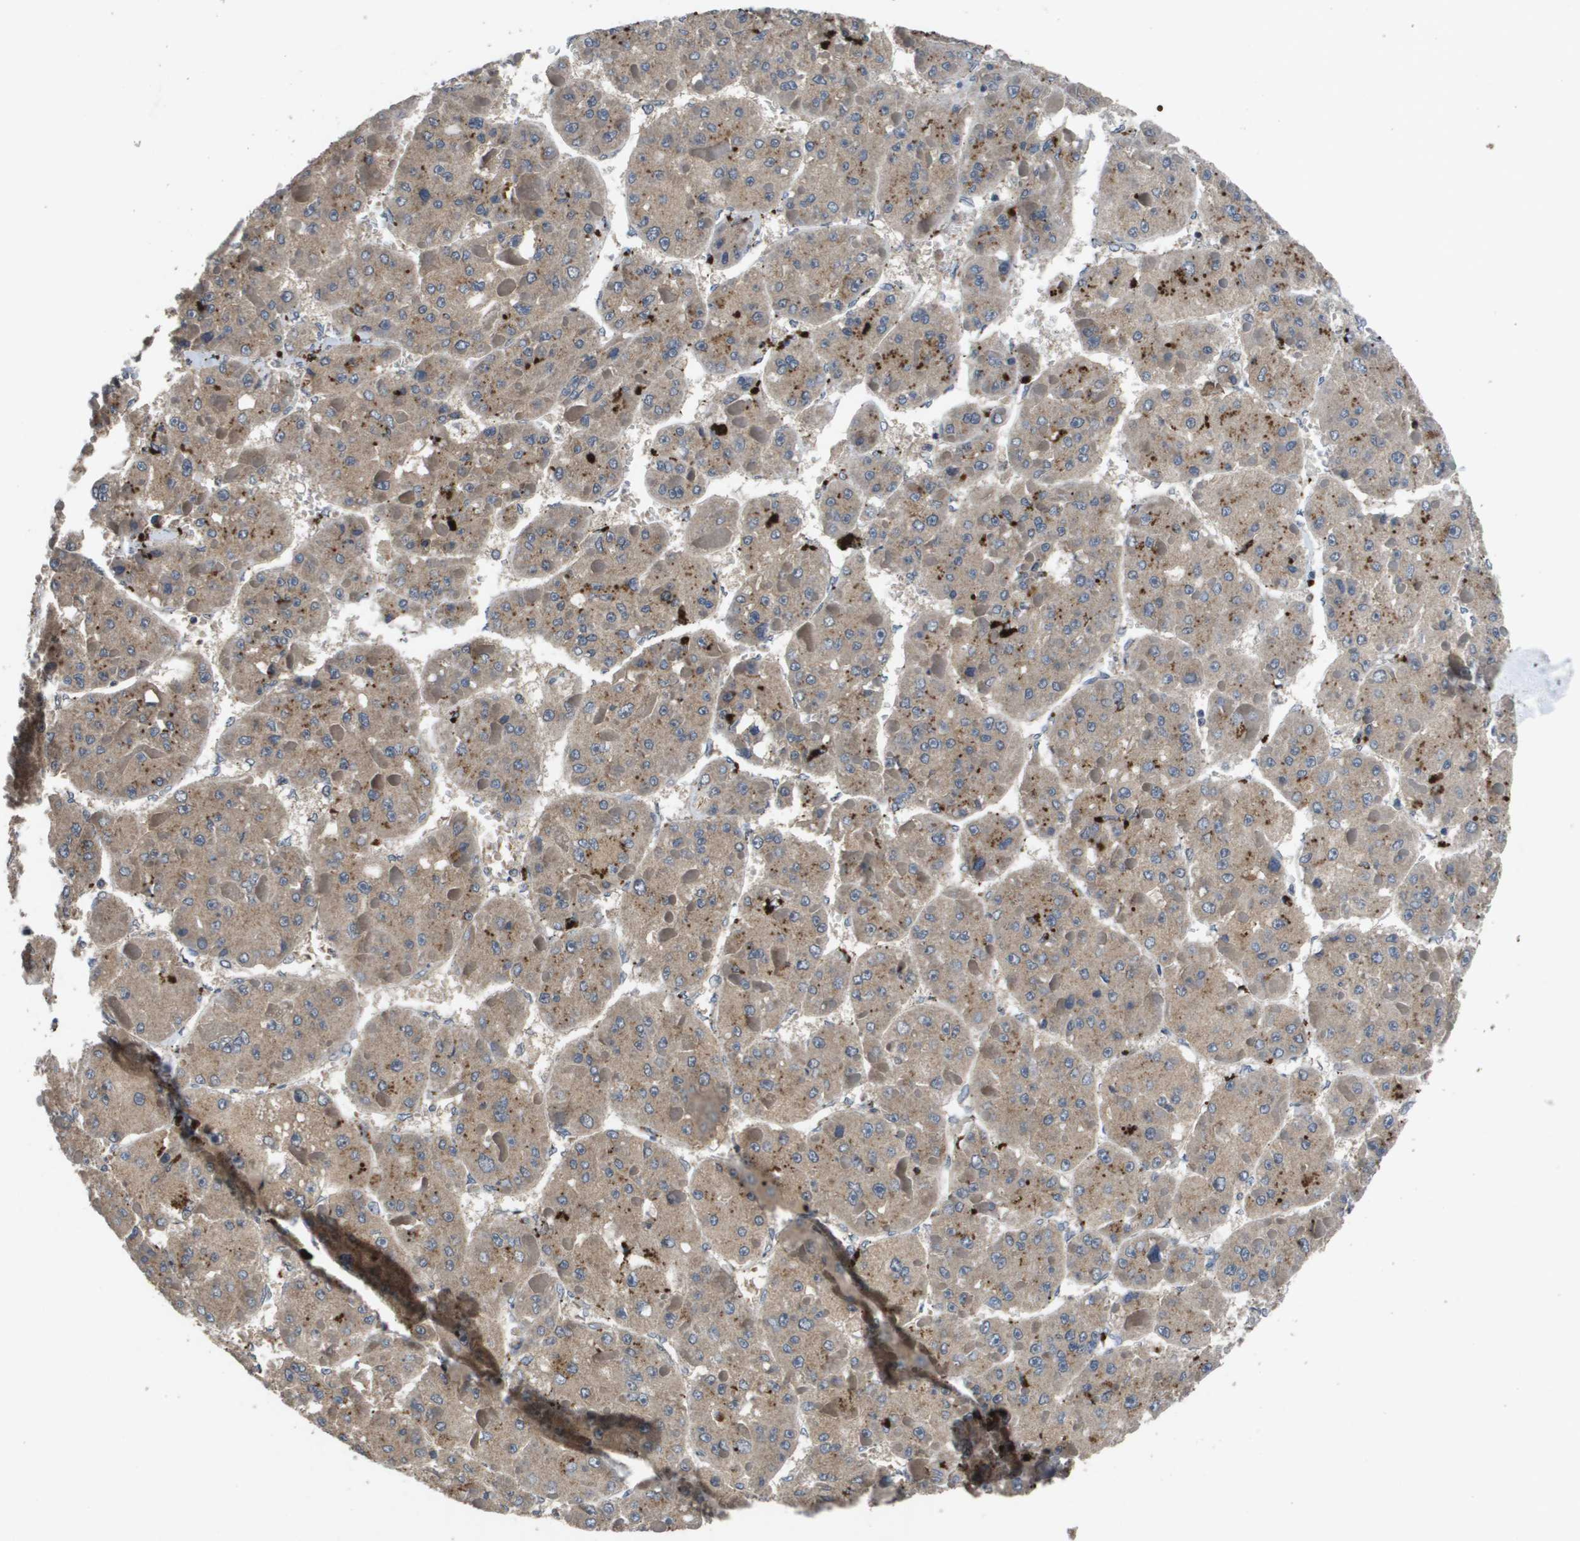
{"staining": {"intensity": "moderate", "quantity": ">75%", "location": "cytoplasmic/membranous"}, "tissue": "liver cancer", "cell_type": "Tumor cells", "image_type": "cancer", "snomed": [{"axis": "morphology", "description": "Carcinoma, Hepatocellular, NOS"}, {"axis": "topography", "description": "Liver"}], "caption": "DAB immunohistochemical staining of hepatocellular carcinoma (liver) displays moderate cytoplasmic/membranous protein staining in approximately >75% of tumor cells.", "gene": "PROC", "patient": {"sex": "female", "age": 73}}